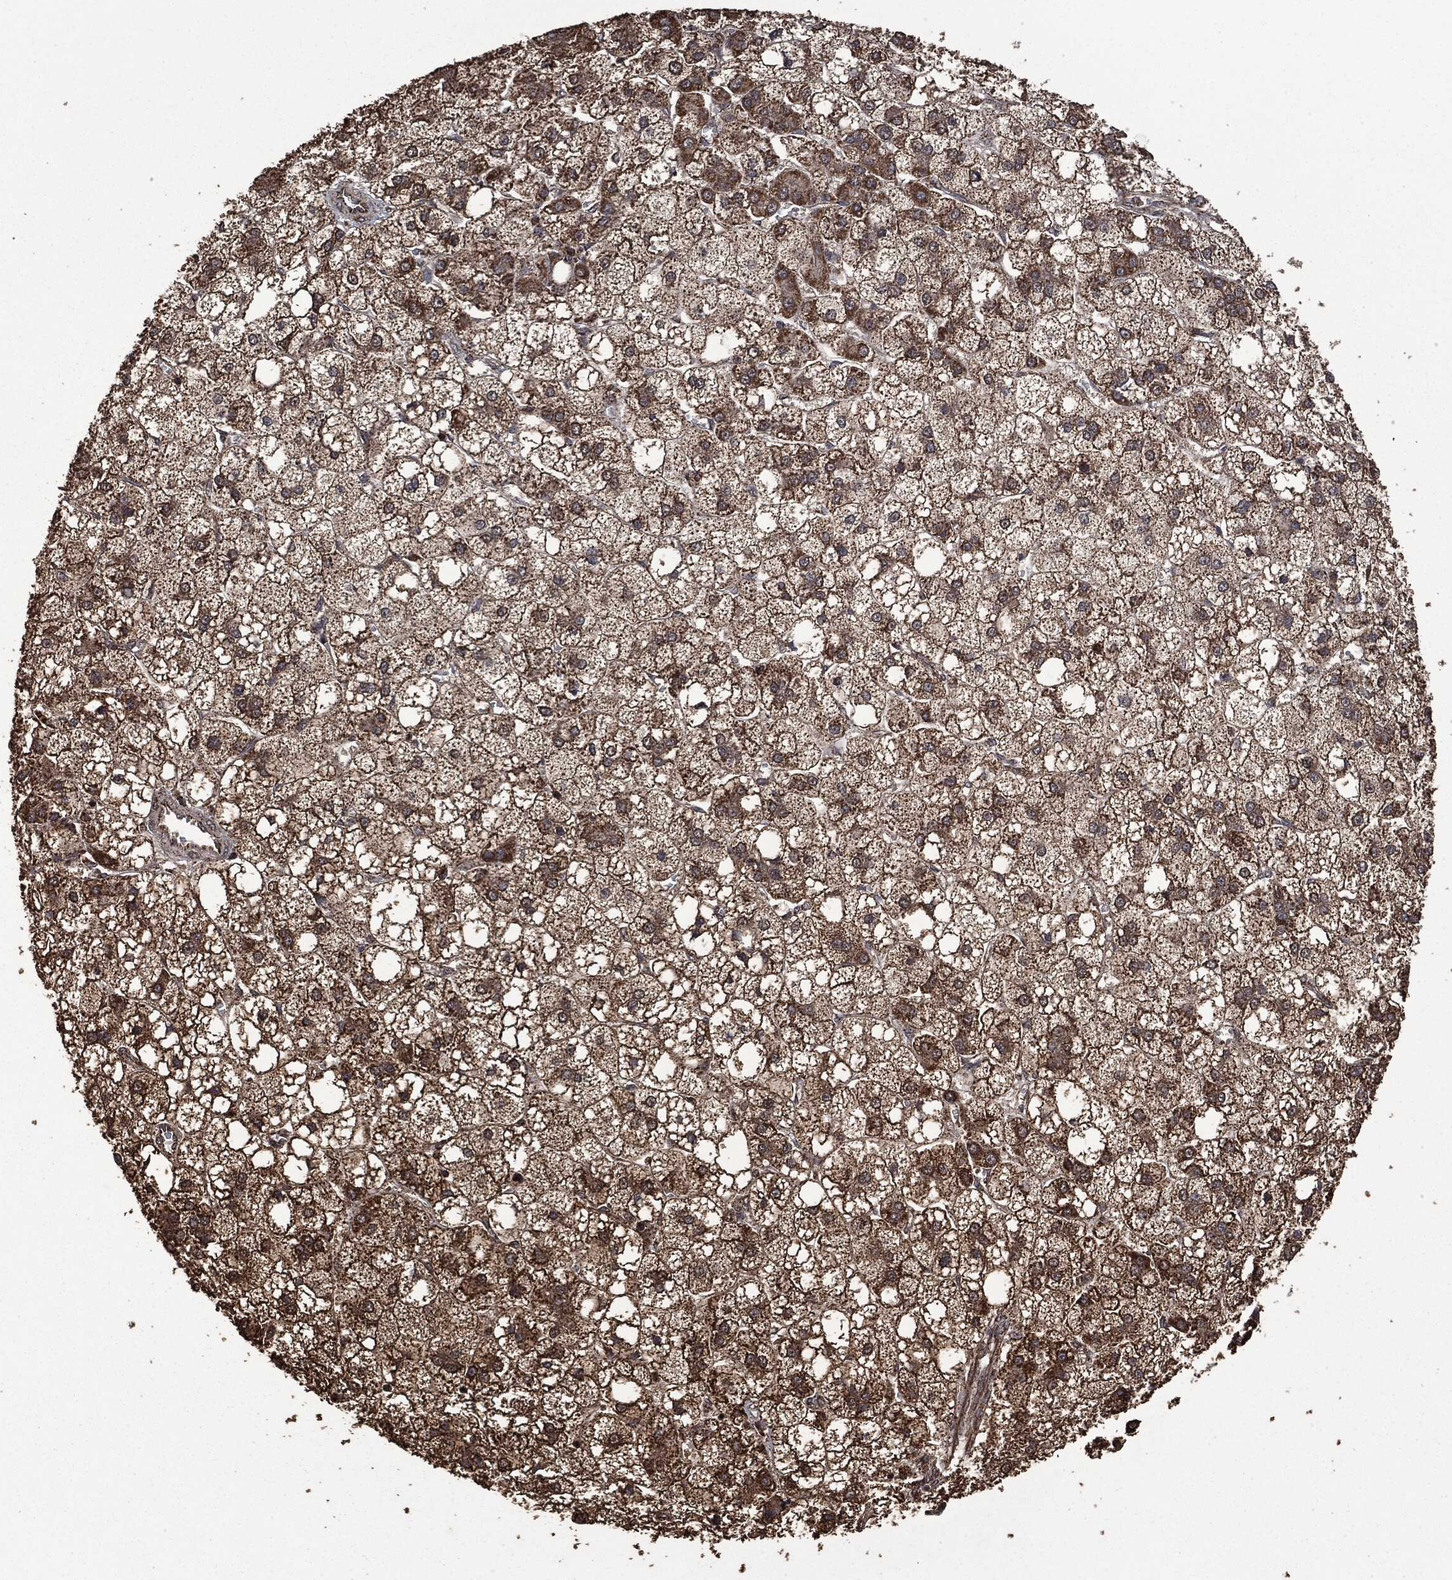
{"staining": {"intensity": "strong", "quantity": ">75%", "location": "cytoplasmic/membranous"}, "tissue": "liver cancer", "cell_type": "Tumor cells", "image_type": "cancer", "snomed": [{"axis": "morphology", "description": "Carcinoma, Hepatocellular, NOS"}, {"axis": "topography", "description": "Liver"}], "caption": "Strong cytoplasmic/membranous staining is seen in approximately >75% of tumor cells in liver cancer (hepatocellular carcinoma).", "gene": "LIG3", "patient": {"sex": "male", "age": 73}}